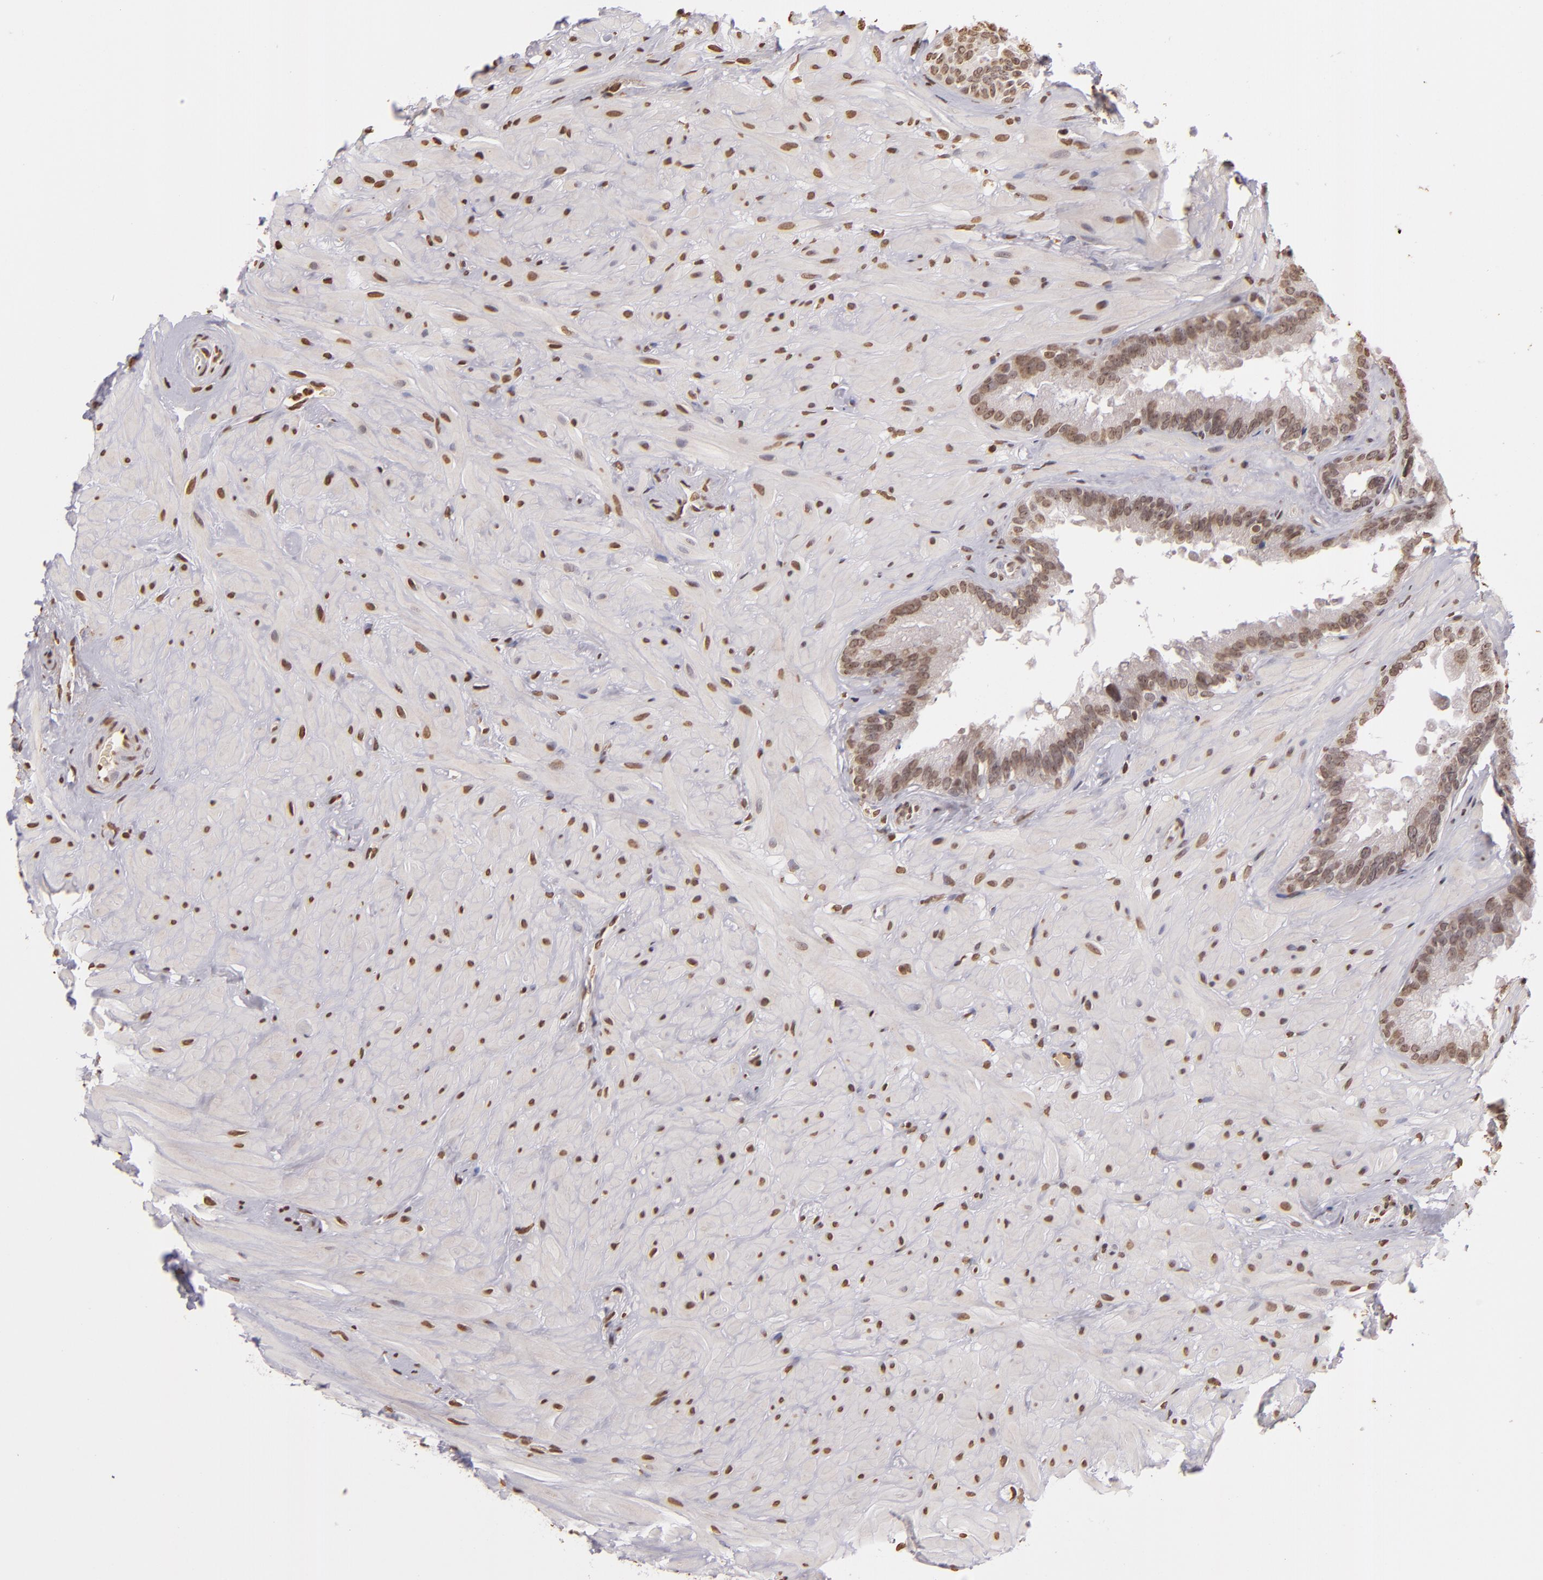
{"staining": {"intensity": "moderate", "quantity": ">75%", "location": "nuclear"}, "tissue": "seminal vesicle", "cell_type": "Glandular cells", "image_type": "normal", "snomed": [{"axis": "morphology", "description": "Normal tissue, NOS"}, {"axis": "topography", "description": "Prostate"}, {"axis": "topography", "description": "Seminal veicle"}], "caption": "Immunohistochemical staining of normal human seminal vesicle exhibits medium levels of moderate nuclear expression in about >75% of glandular cells. (DAB = brown stain, brightfield microscopy at high magnification).", "gene": "THRB", "patient": {"sex": "male", "age": 63}}